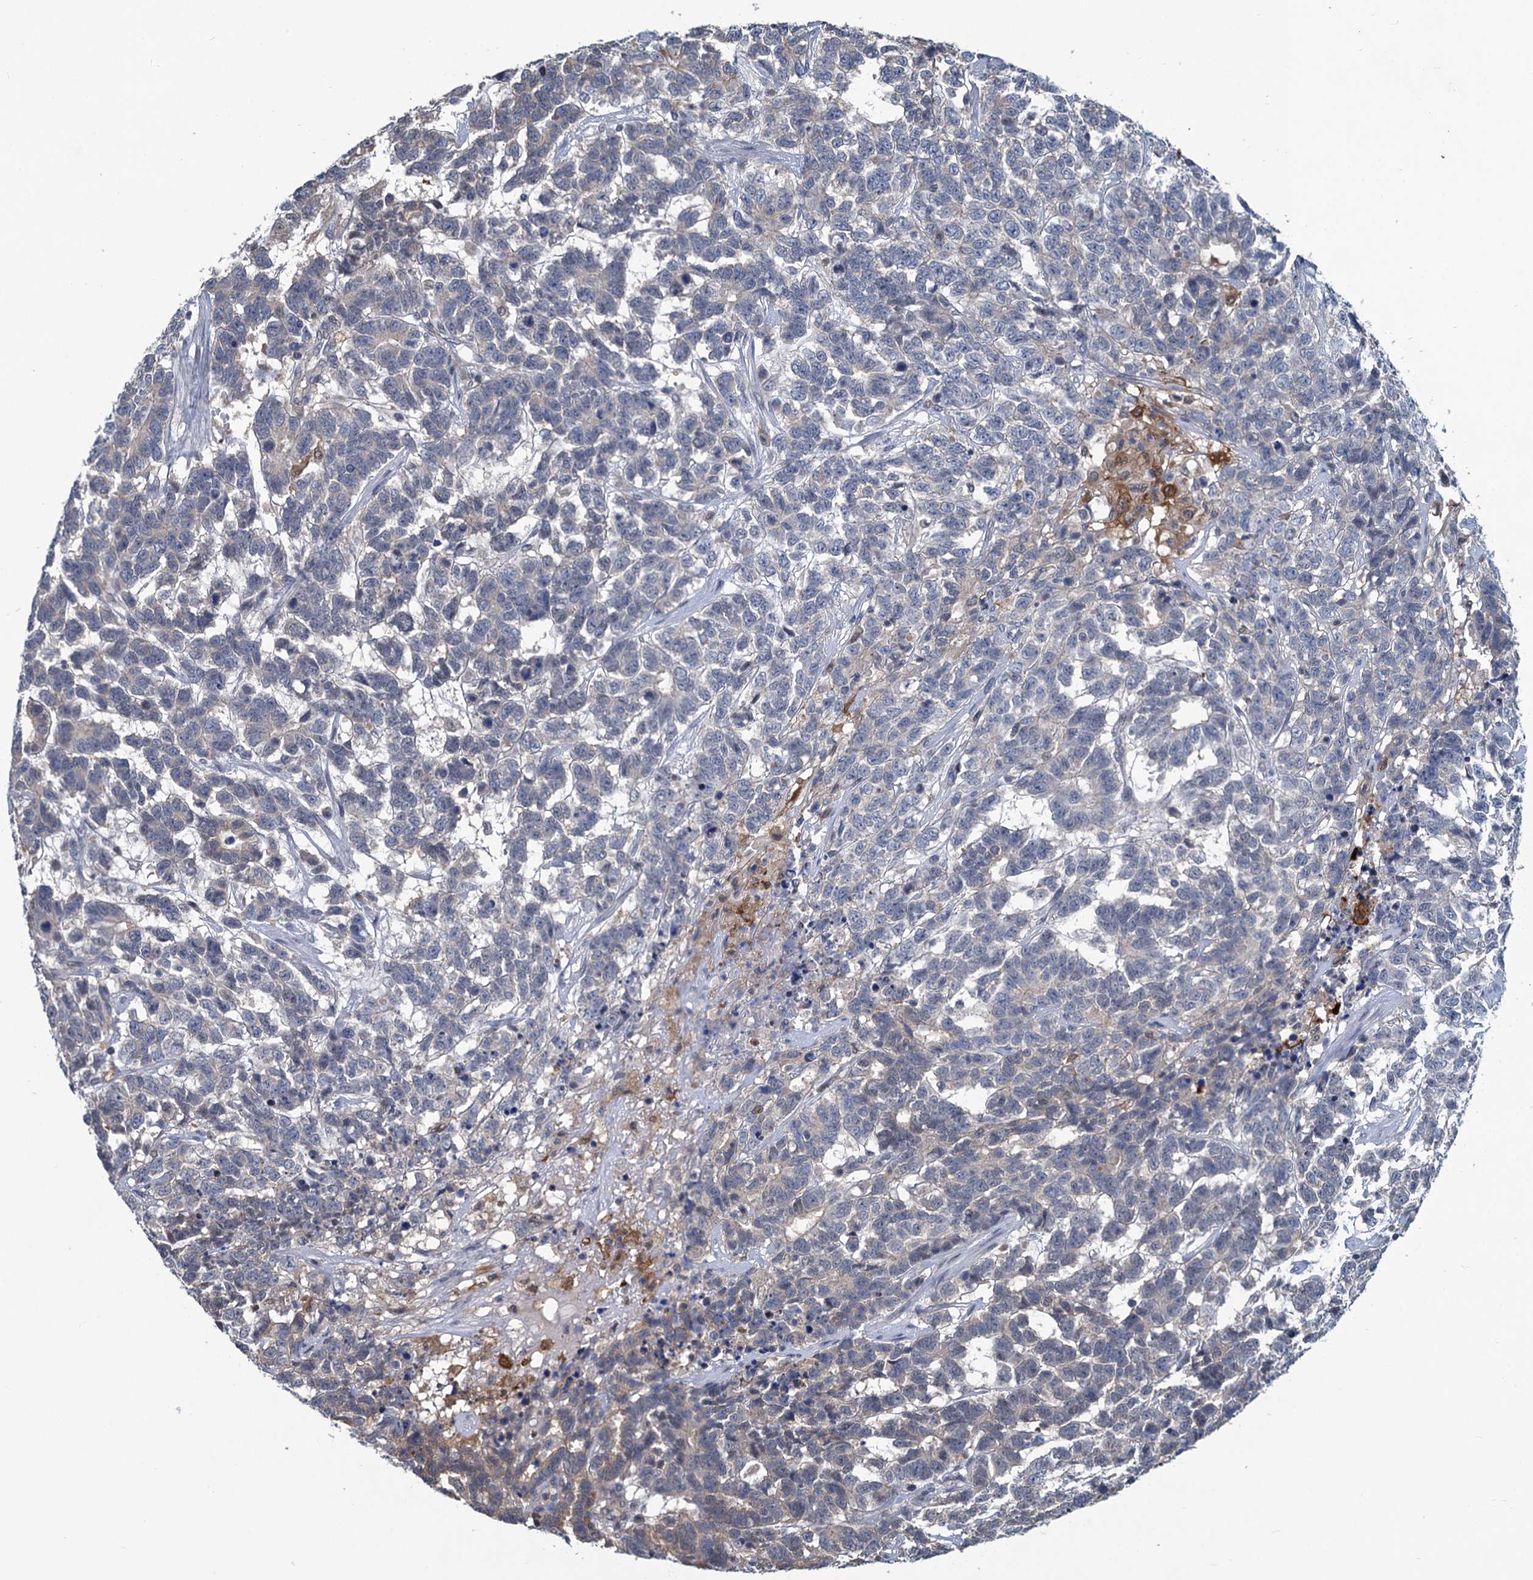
{"staining": {"intensity": "weak", "quantity": "<25%", "location": "cytoplasmic/membranous"}, "tissue": "testis cancer", "cell_type": "Tumor cells", "image_type": "cancer", "snomed": [{"axis": "morphology", "description": "Carcinoma, Embryonal, NOS"}, {"axis": "topography", "description": "Testis"}], "caption": "Immunohistochemistry (IHC) of testis embryonal carcinoma displays no positivity in tumor cells. (Brightfield microscopy of DAB (3,3'-diaminobenzidine) immunohistochemistry (IHC) at high magnification).", "gene": "RTKN2", "patient": {"sex": "male", "age": 26}}